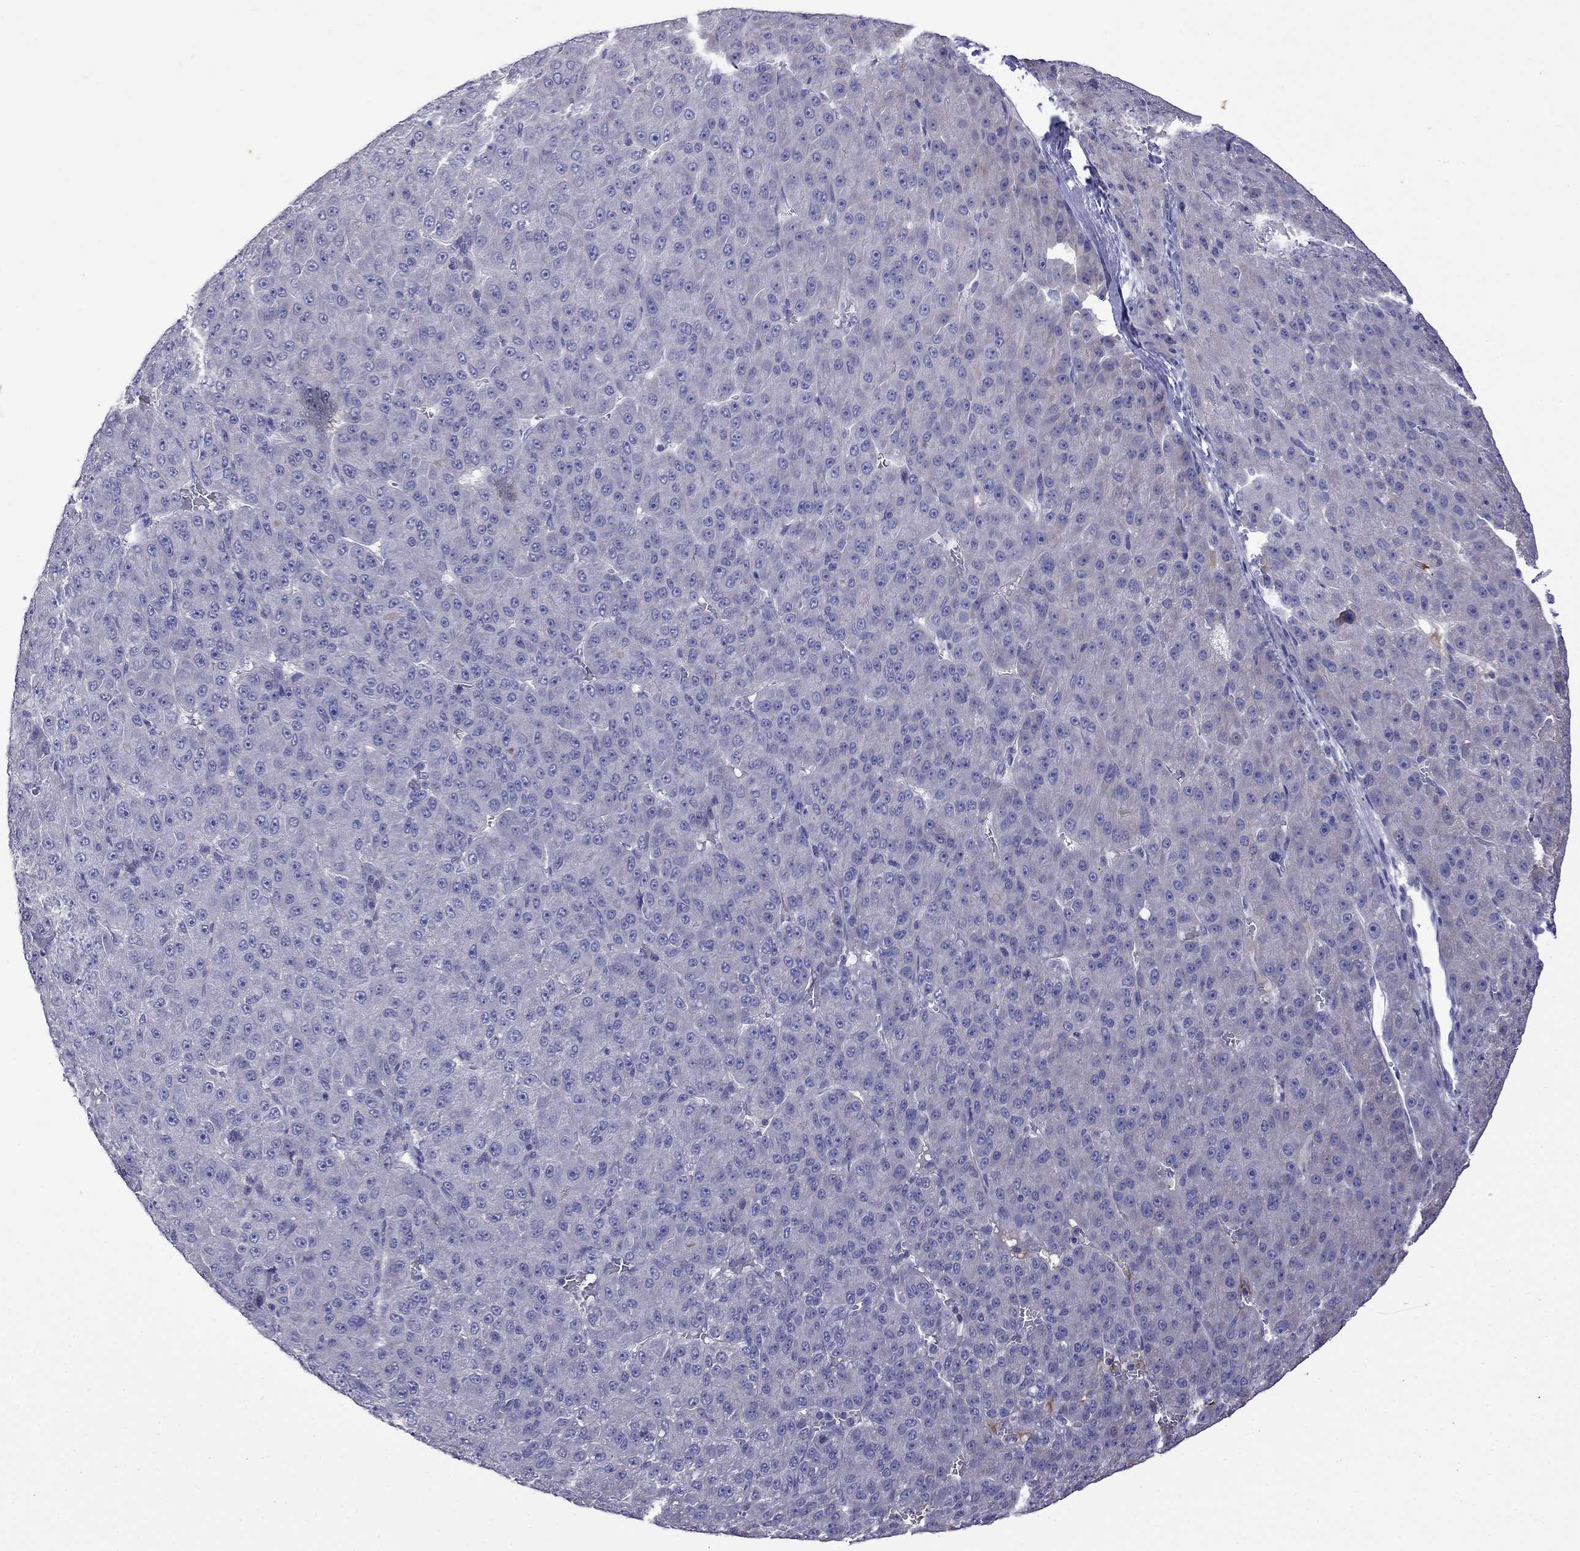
{"staining": {"intensity": "negative", "quantity": "none", "location": "none"}, "tissue": "liver cancer", "cell_type": "Tumor cells", "image_type": "cancer", "snomed": [{"axis": "morphology", "description": "Carcinoma, Hepatocellular, NOS"}, {"axis": "topography", "description": "Liver"}], "caption": "This is a histopathology image of immunohistochemistry (IHC) staining of liver hepatocellular carcinoma, which shows no positivity in tumor cells.", "gene": "STAR", "patient": {"sex": "male", "age": 67}}